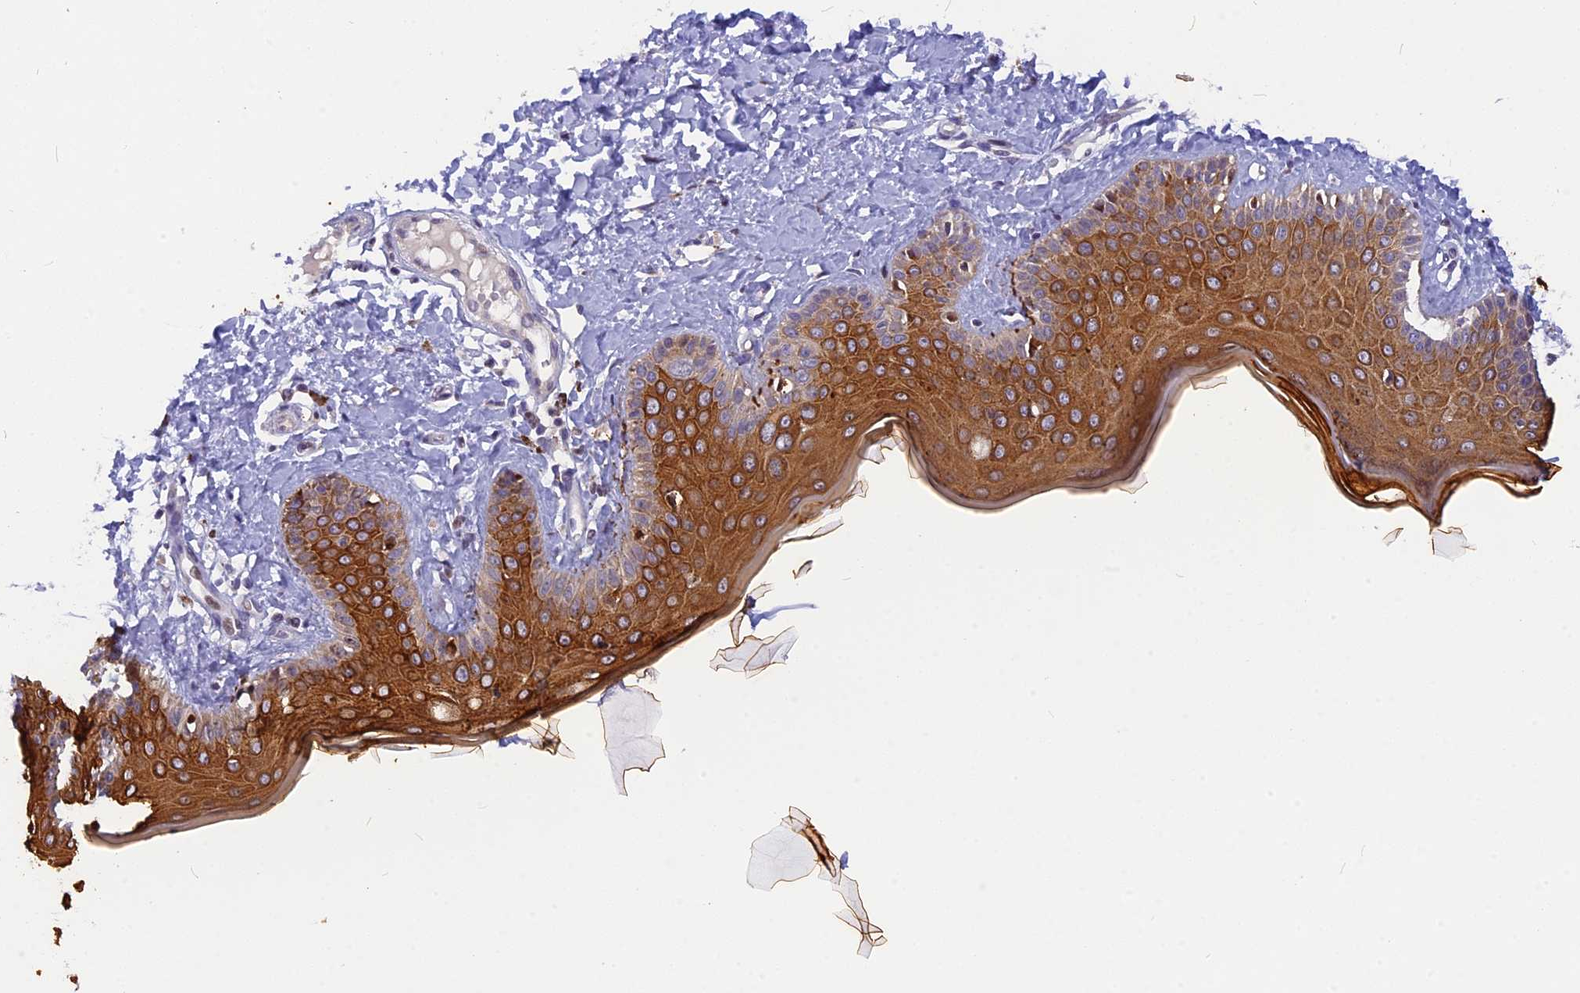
{"staining": {"intensity": "negative", "quantity": "none", "location": "none"}, "tissue": "skin", "cell_type": "Fibroblasts", "image_type": "normal", "snomed": [{"axis": "morphology", "description": "Normal tissue, NOS"}, {"axis": "topography", "description": "Skin"}], "caption": "Protein analysis of benign skin displays no significant staining in fibroblasts.", "gene": "ANKRD34B", "patient": {"sex": "male", "age": 52}}